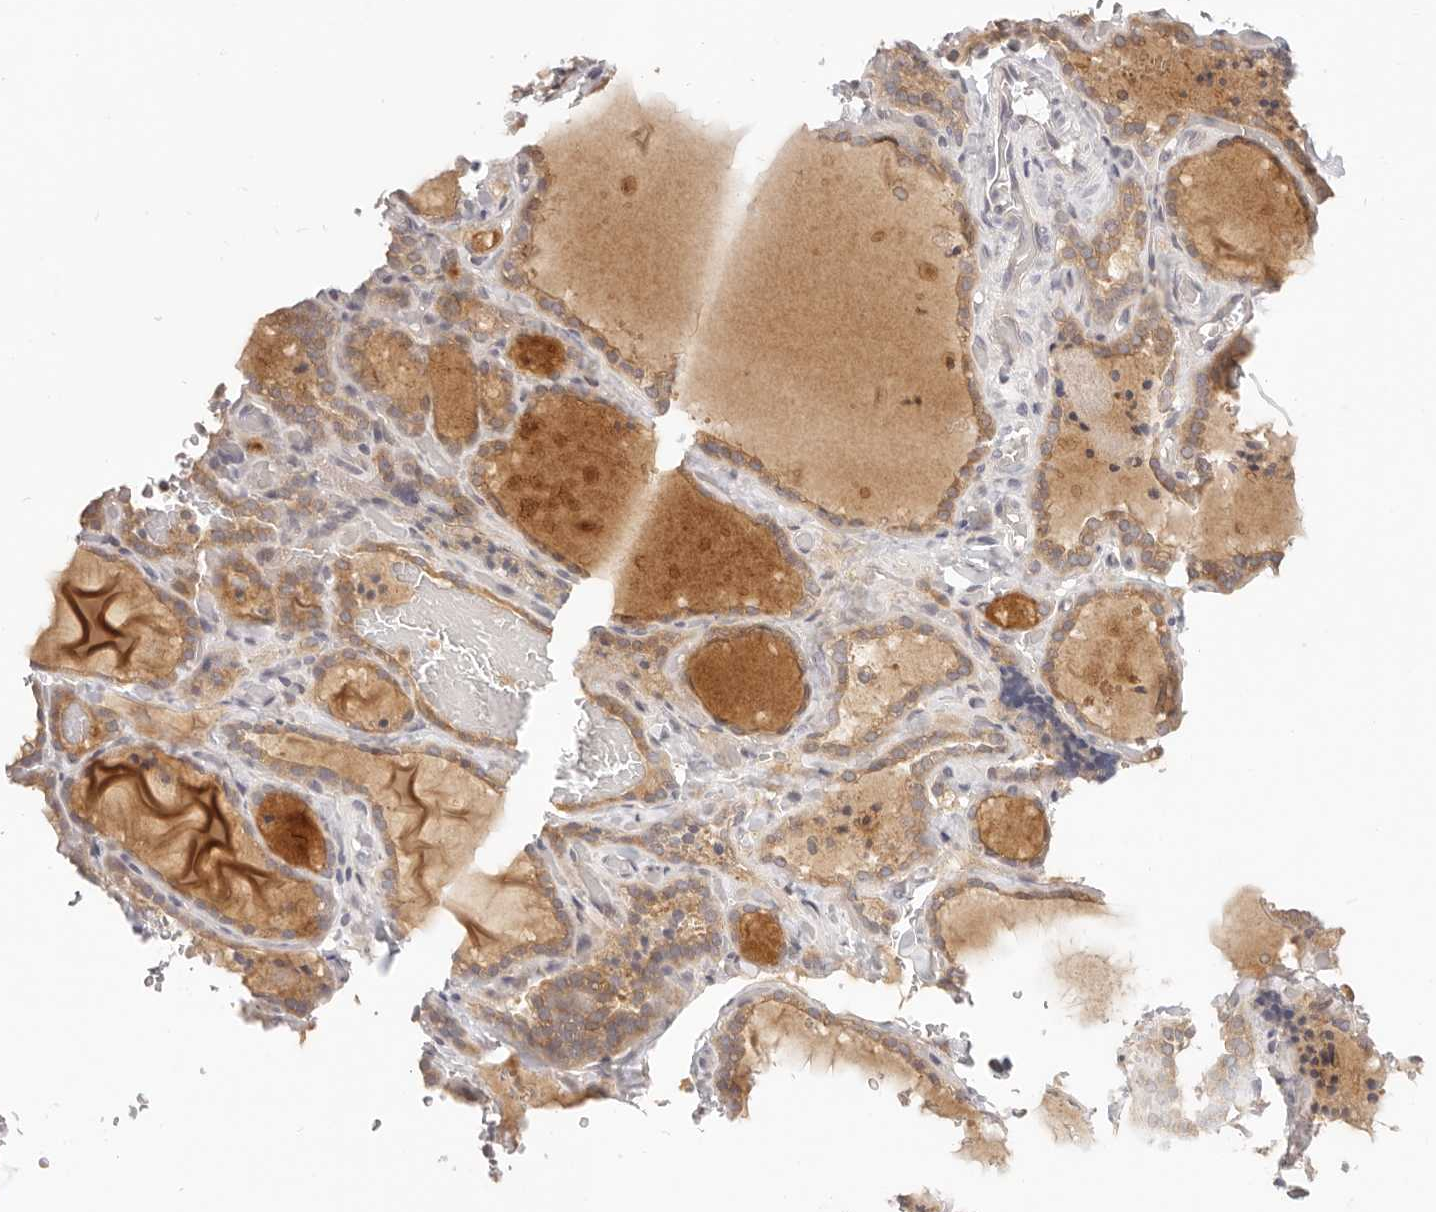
{"staining": {"intensity": "moderate", "quantity": ">75%", "location": "cytoplasmic/membranous"}, "tissue": "thyroid gland", "cell_type": "Glandular cells", "image_type": "normal", "snomed": [{"axis": "morphology", "description": "Normal tissue, NOS"}, {"axis": "topography", "description": "Thyroid gland"}], "caption": "Thyroid gland stained with a protein marker reveals moderate staining in glandular cells.", "gene": "DTNBP1", "patient": {"sex": "female", "age": 22}}